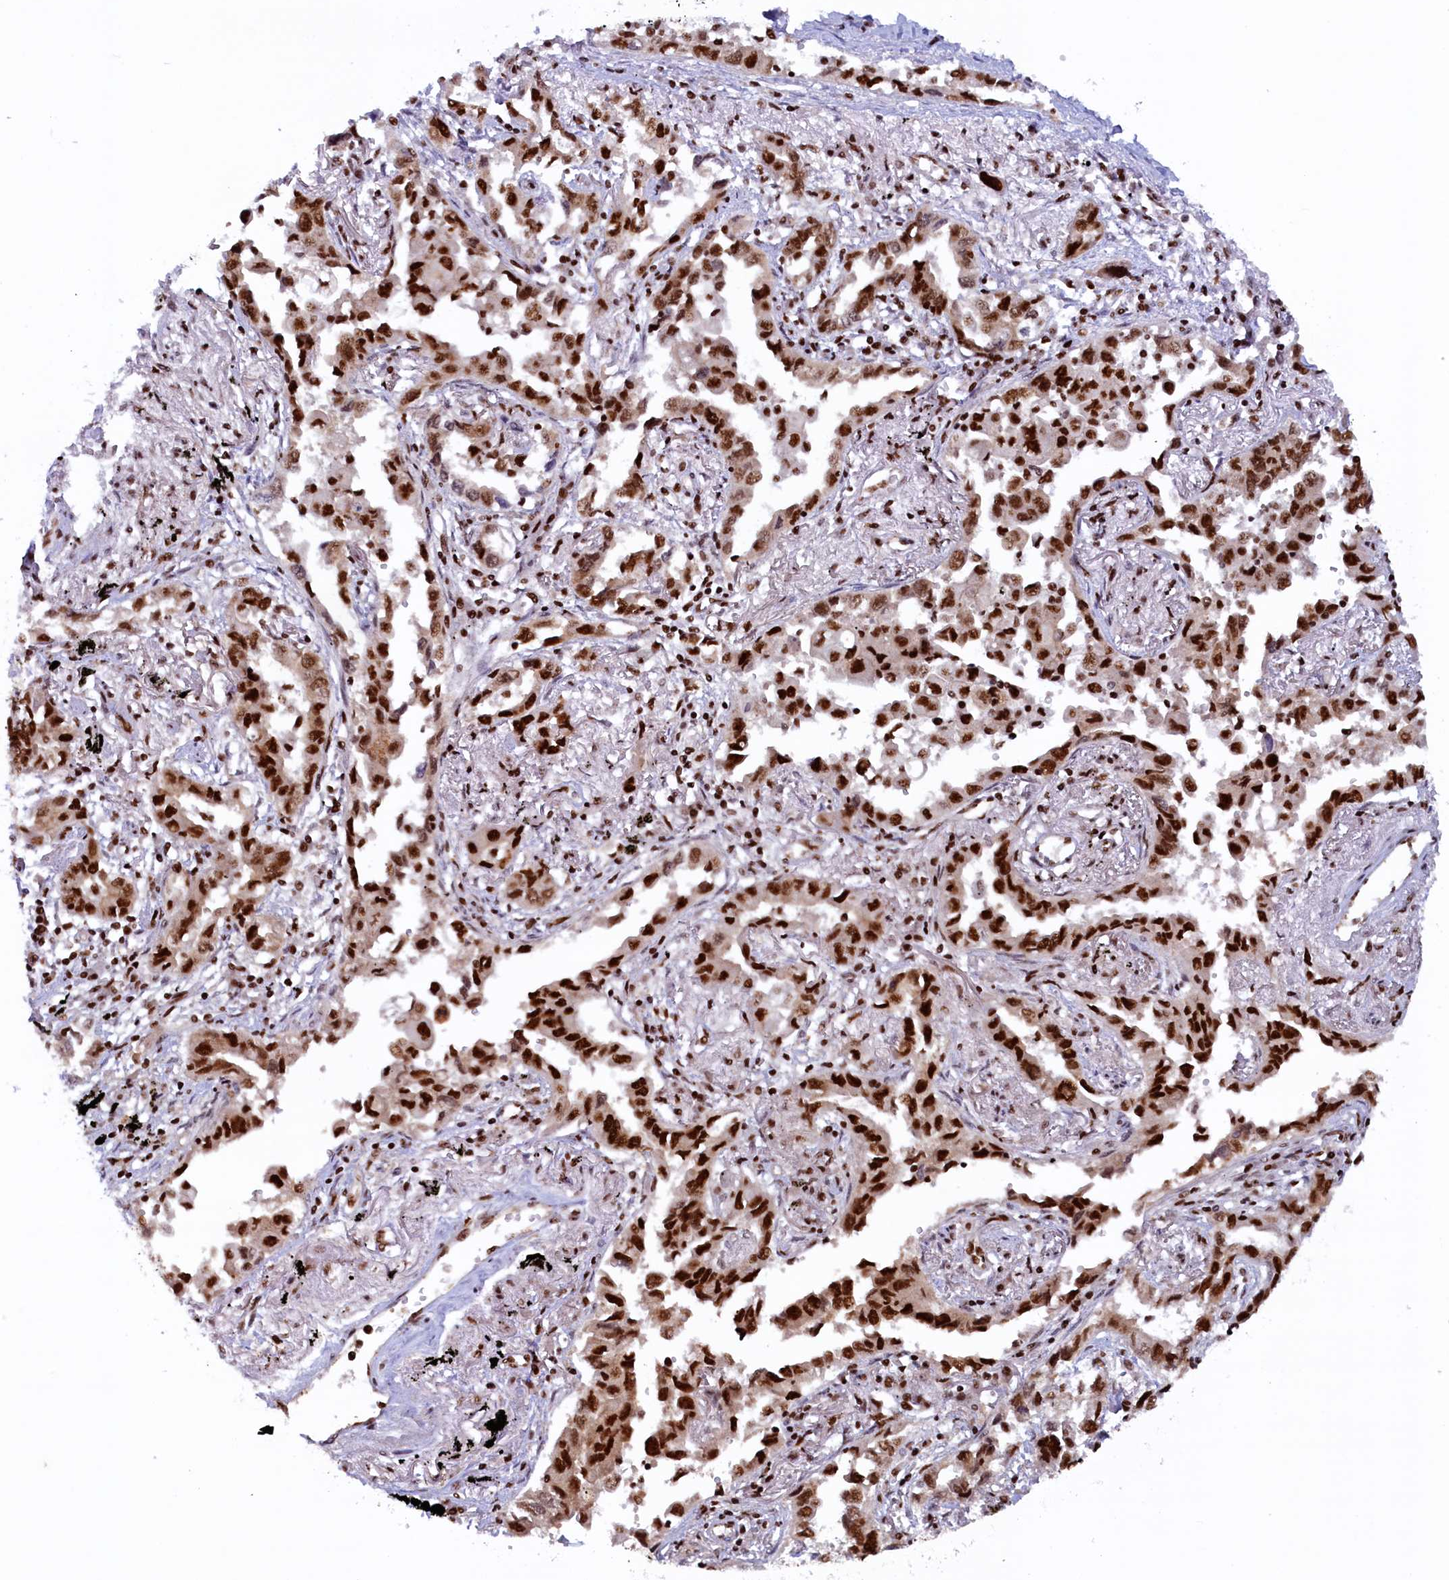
{"staining": {"intensity": "strong", "quantity": ">75%", "location": "nuclear"}, "tissue": "lung cancer", "cell_type": "Tumor cells", "image_type": "cancer", "snomed": [{"axis": "morphology", "description": "Adenocarcinoma, NOS"}, {"axis": "topography", "description": "Lung"}], "caption": "The immunohistochemical stain labels strong nuclear positivity in tumor cells of lung adenocarcinoma tissue.", "gene": "ZC3H18", "patient": {"sex": "male", "age": 67}}